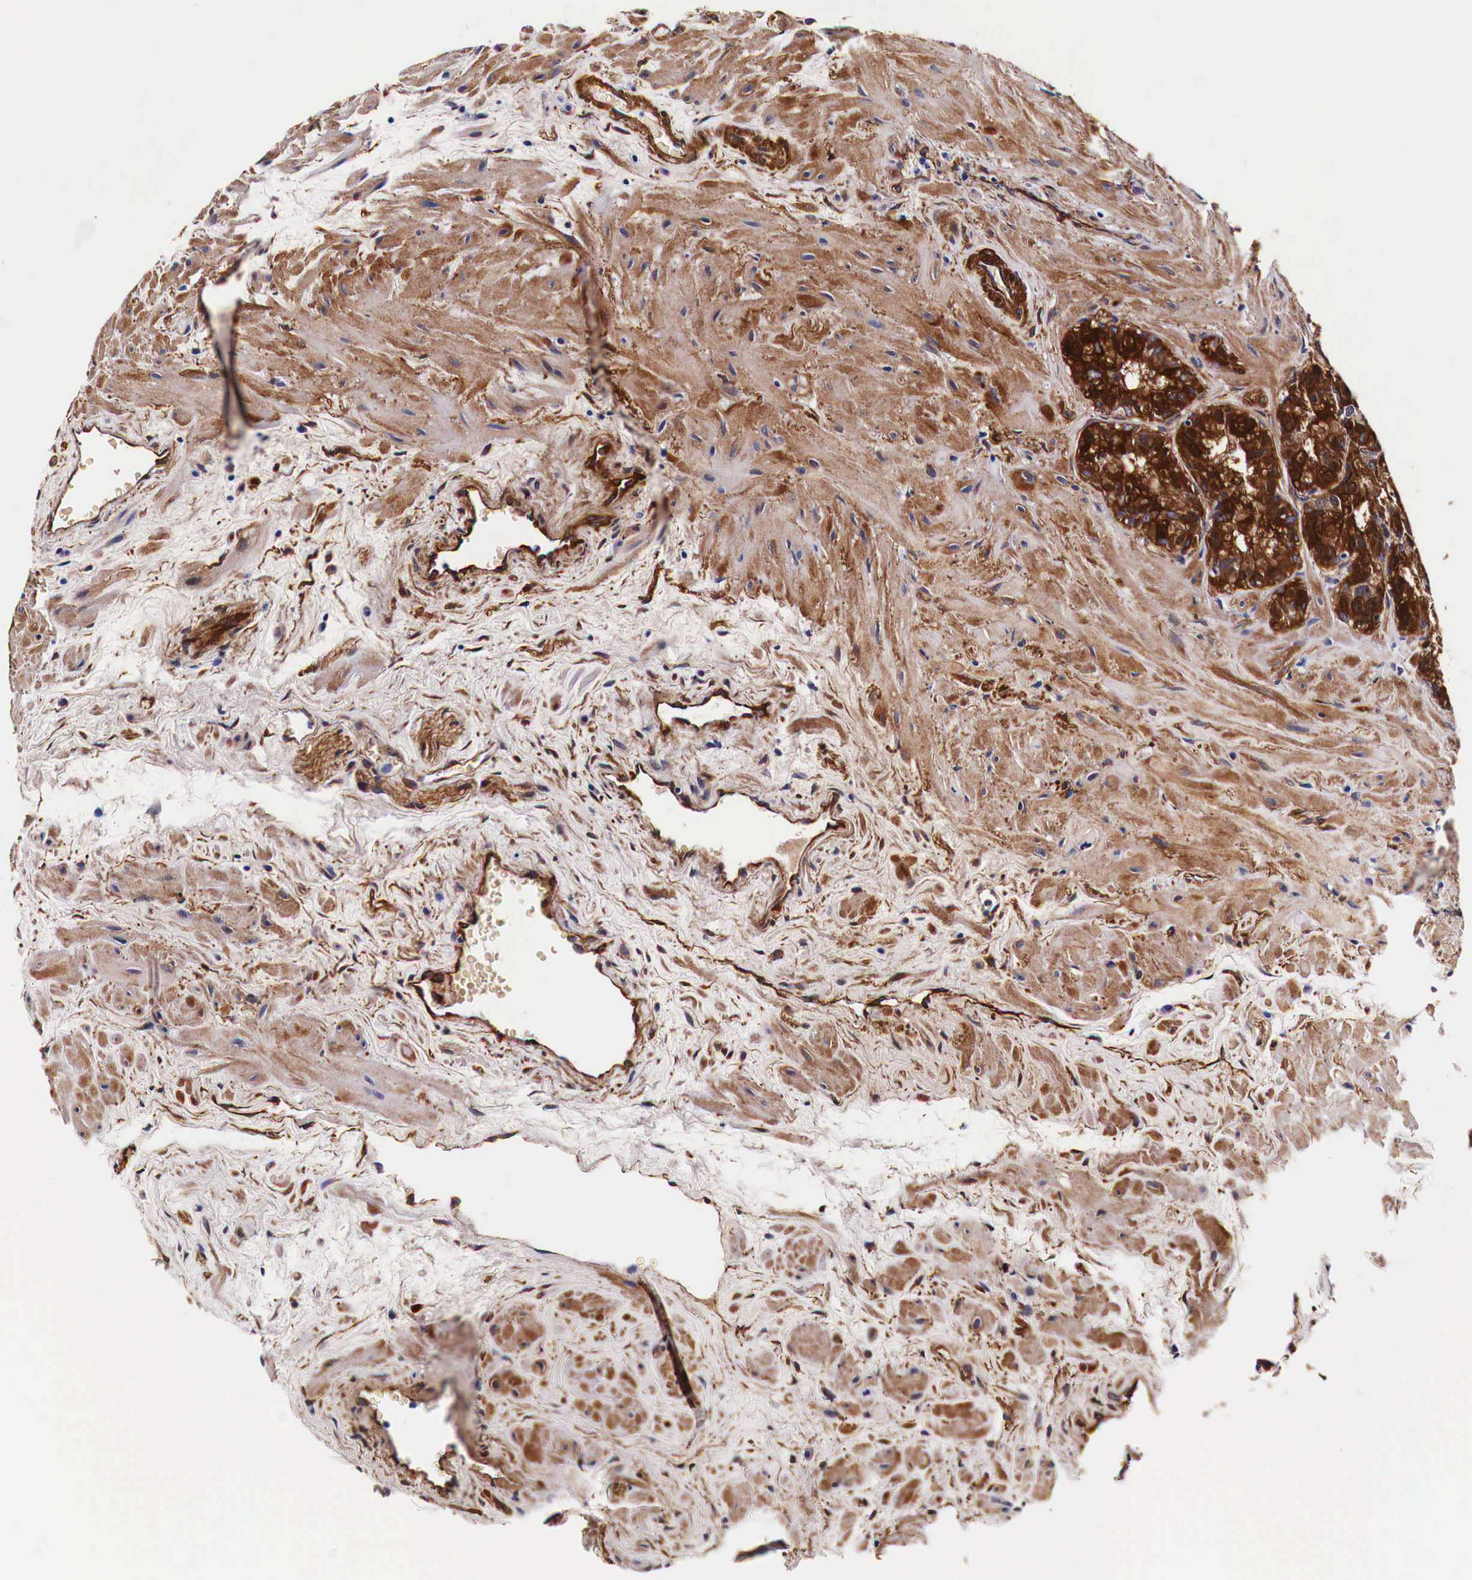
{"staining": {"intensity": "strong", "quantity": ">75%", "location": "cytoplasmic/membranous"}, "tissue": "seminal vesicle", "cell_type": "Glandular cells", "image_type": "normal", "snomed": [{"axis": "morphology", "description": "Normal tissue, NOS"}, {"axis": "topography", "description": "Seminal veicle"}], "caption": "Immunohistochemical staining of normal seminal vesicle displays high levels of strong cytoplasmic/membranous staining in about >75% of glandular cells. (brown staining indicates protein expression, while blue staining denotes nuclei).", "gene": "HSPB1", "patient": {"sex": "male", "age": 63}}